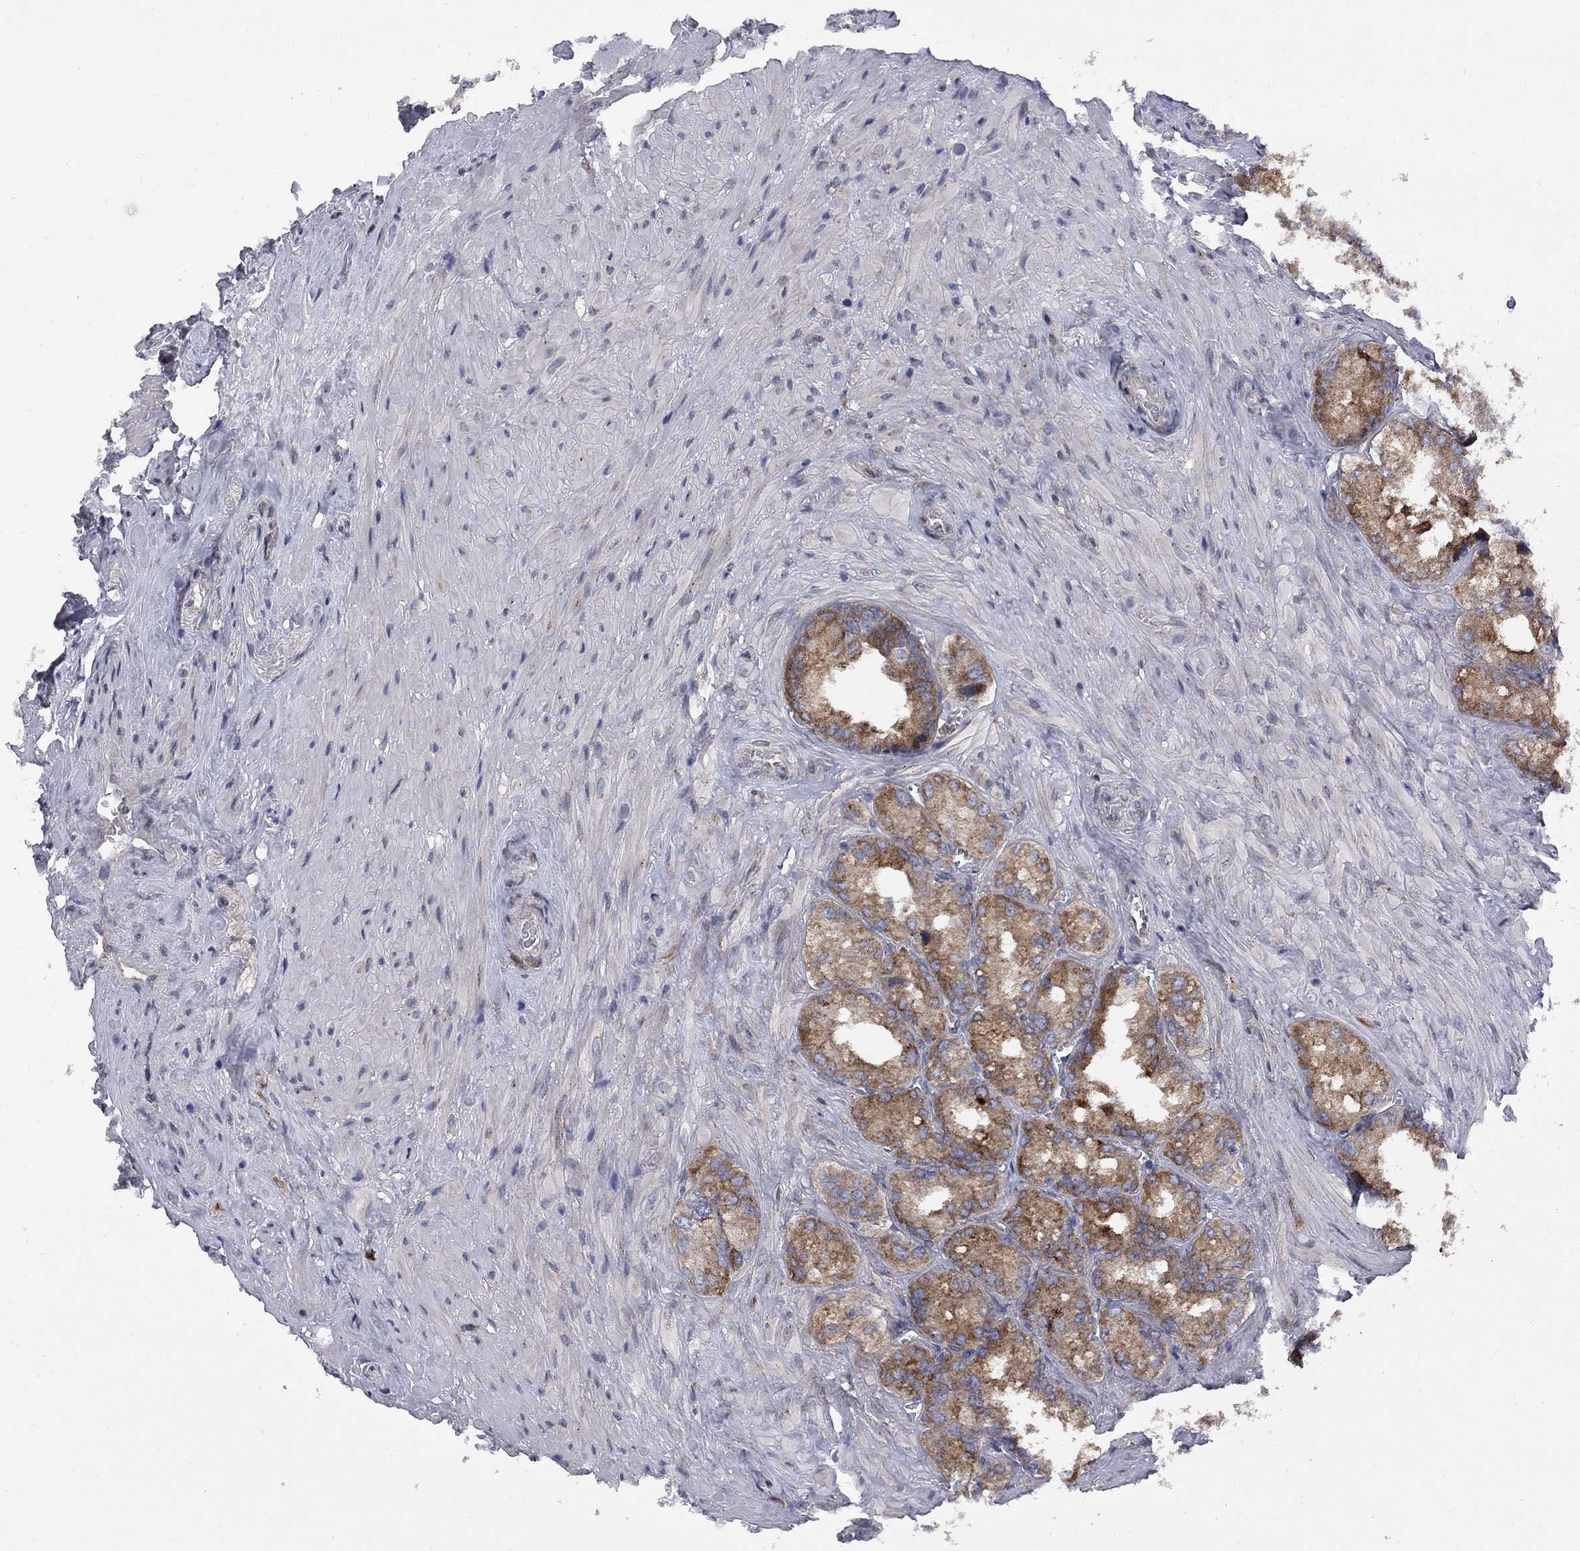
{"staining": {"intensity": "moderate", "quantity": ">75%", "location": "cytoplasmic/membranous"}, "tissue": "seminal vesicle", "cell_type": "Glandular cells", "image_type": "normal", "snomed": [{"axis": "morphology", "description": "Normal tissue, NOS"}, {"axis": "topography", "description": "Seminal veicle"}], "caption": "Immunohistochemical staining of unremarkable human seminal vesicle demonstrates >75% levels of moderate cytoplasmic/membranous protein staining in about >75% of glandular cells. (Stains: DAB in brown, nuclei in blue, Microscopy: brightfield microscopy at high magnification).", "gene": "MTHFR", "patient": {"sex": "male", "age": 72}}